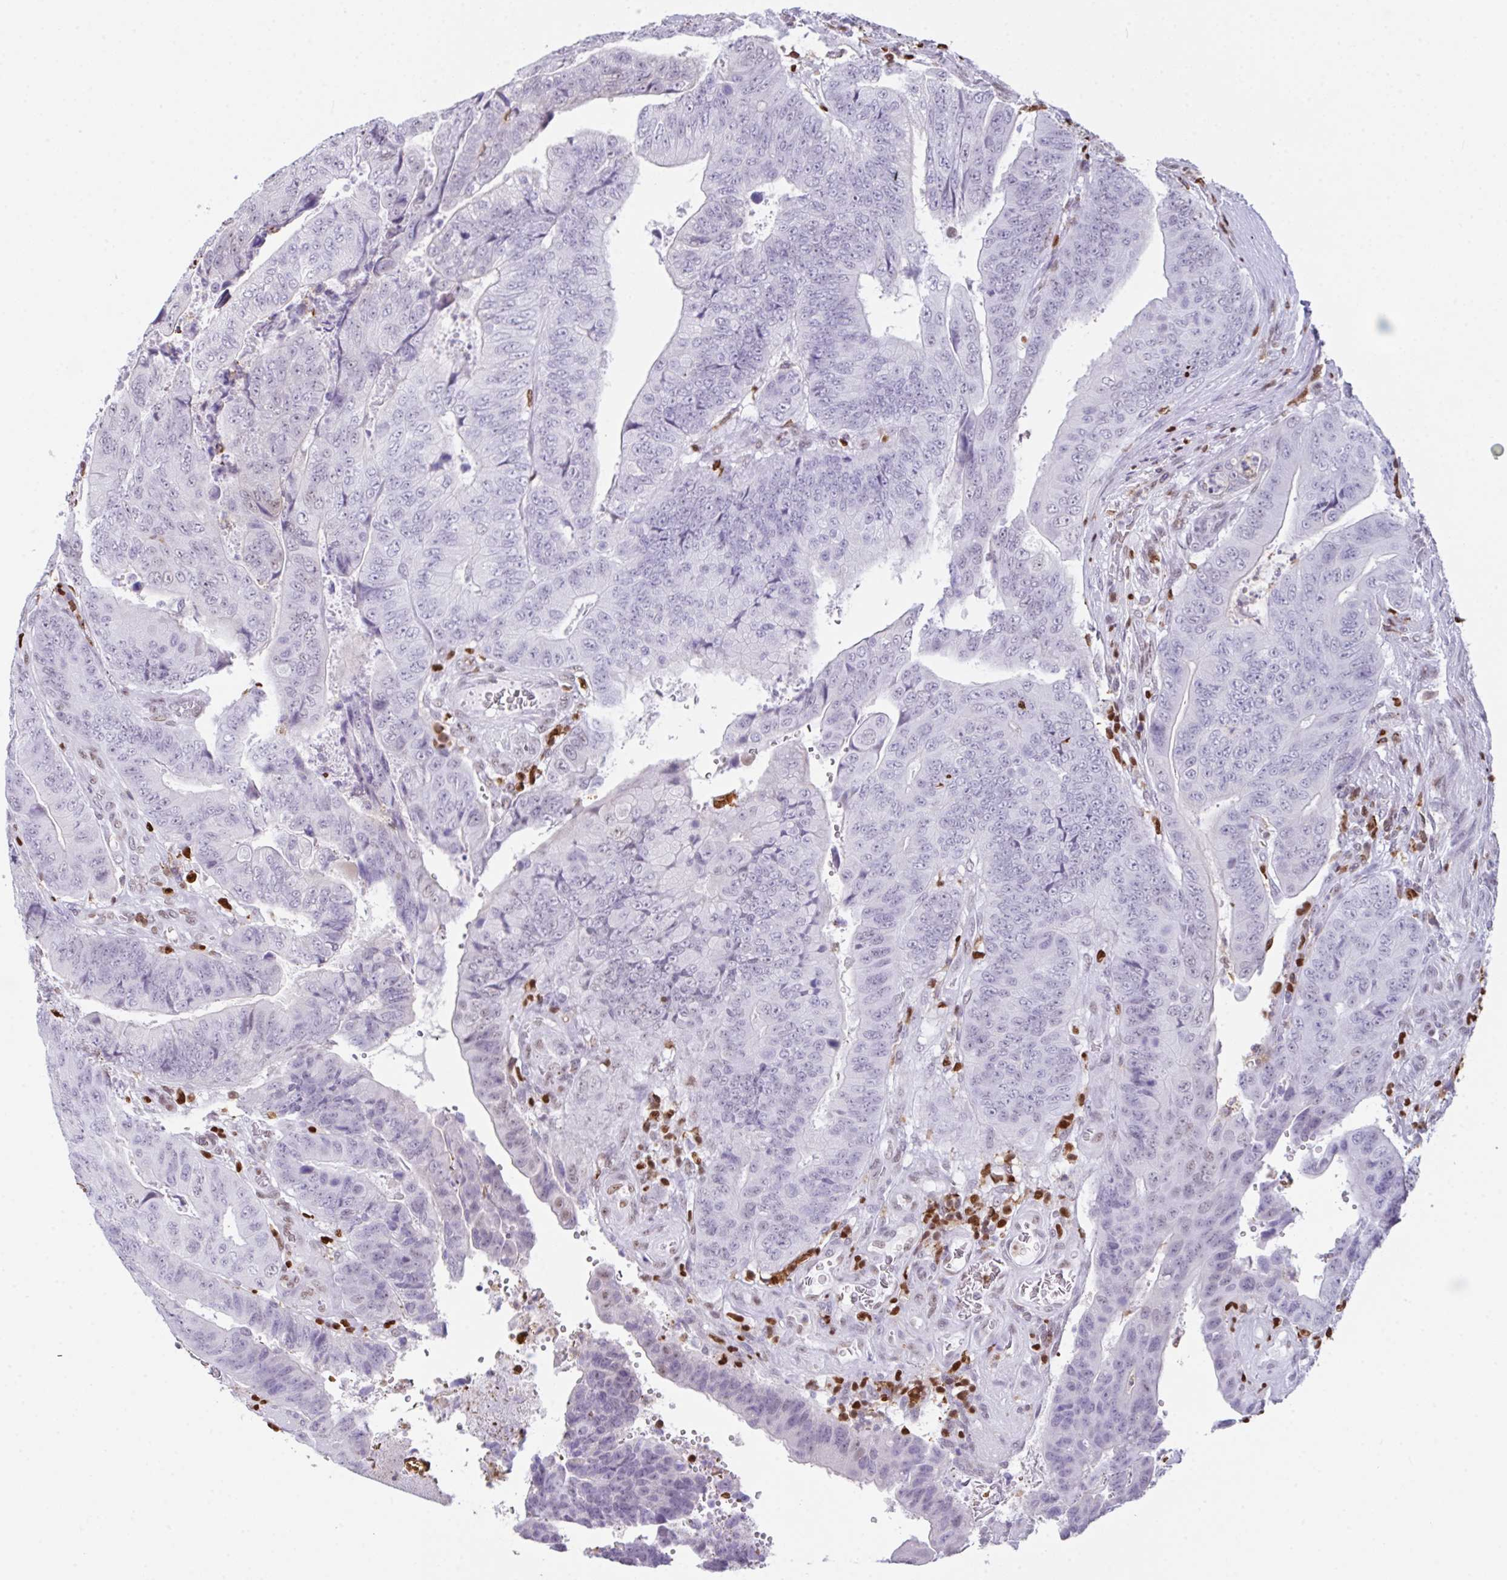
{"staining": {"intensity": "negative", "quantity": "none", "location": "none"}, "tissue": "colorectal cancer", "cell_type": "Tumor cells", "image_type": "cancer", "snomed": [{"axis": "morphology", "description": "Adenocarcinoma, NOS"}, {"axis": "topography", "description": "Colon"}], "caption": "This is an IHC photomicrograph of colorectal cancer (adenocarcinoma). There is no expression in tumor cells.", "gene": "BTBD10", "patient": {"sex": "female", "age": 48}}